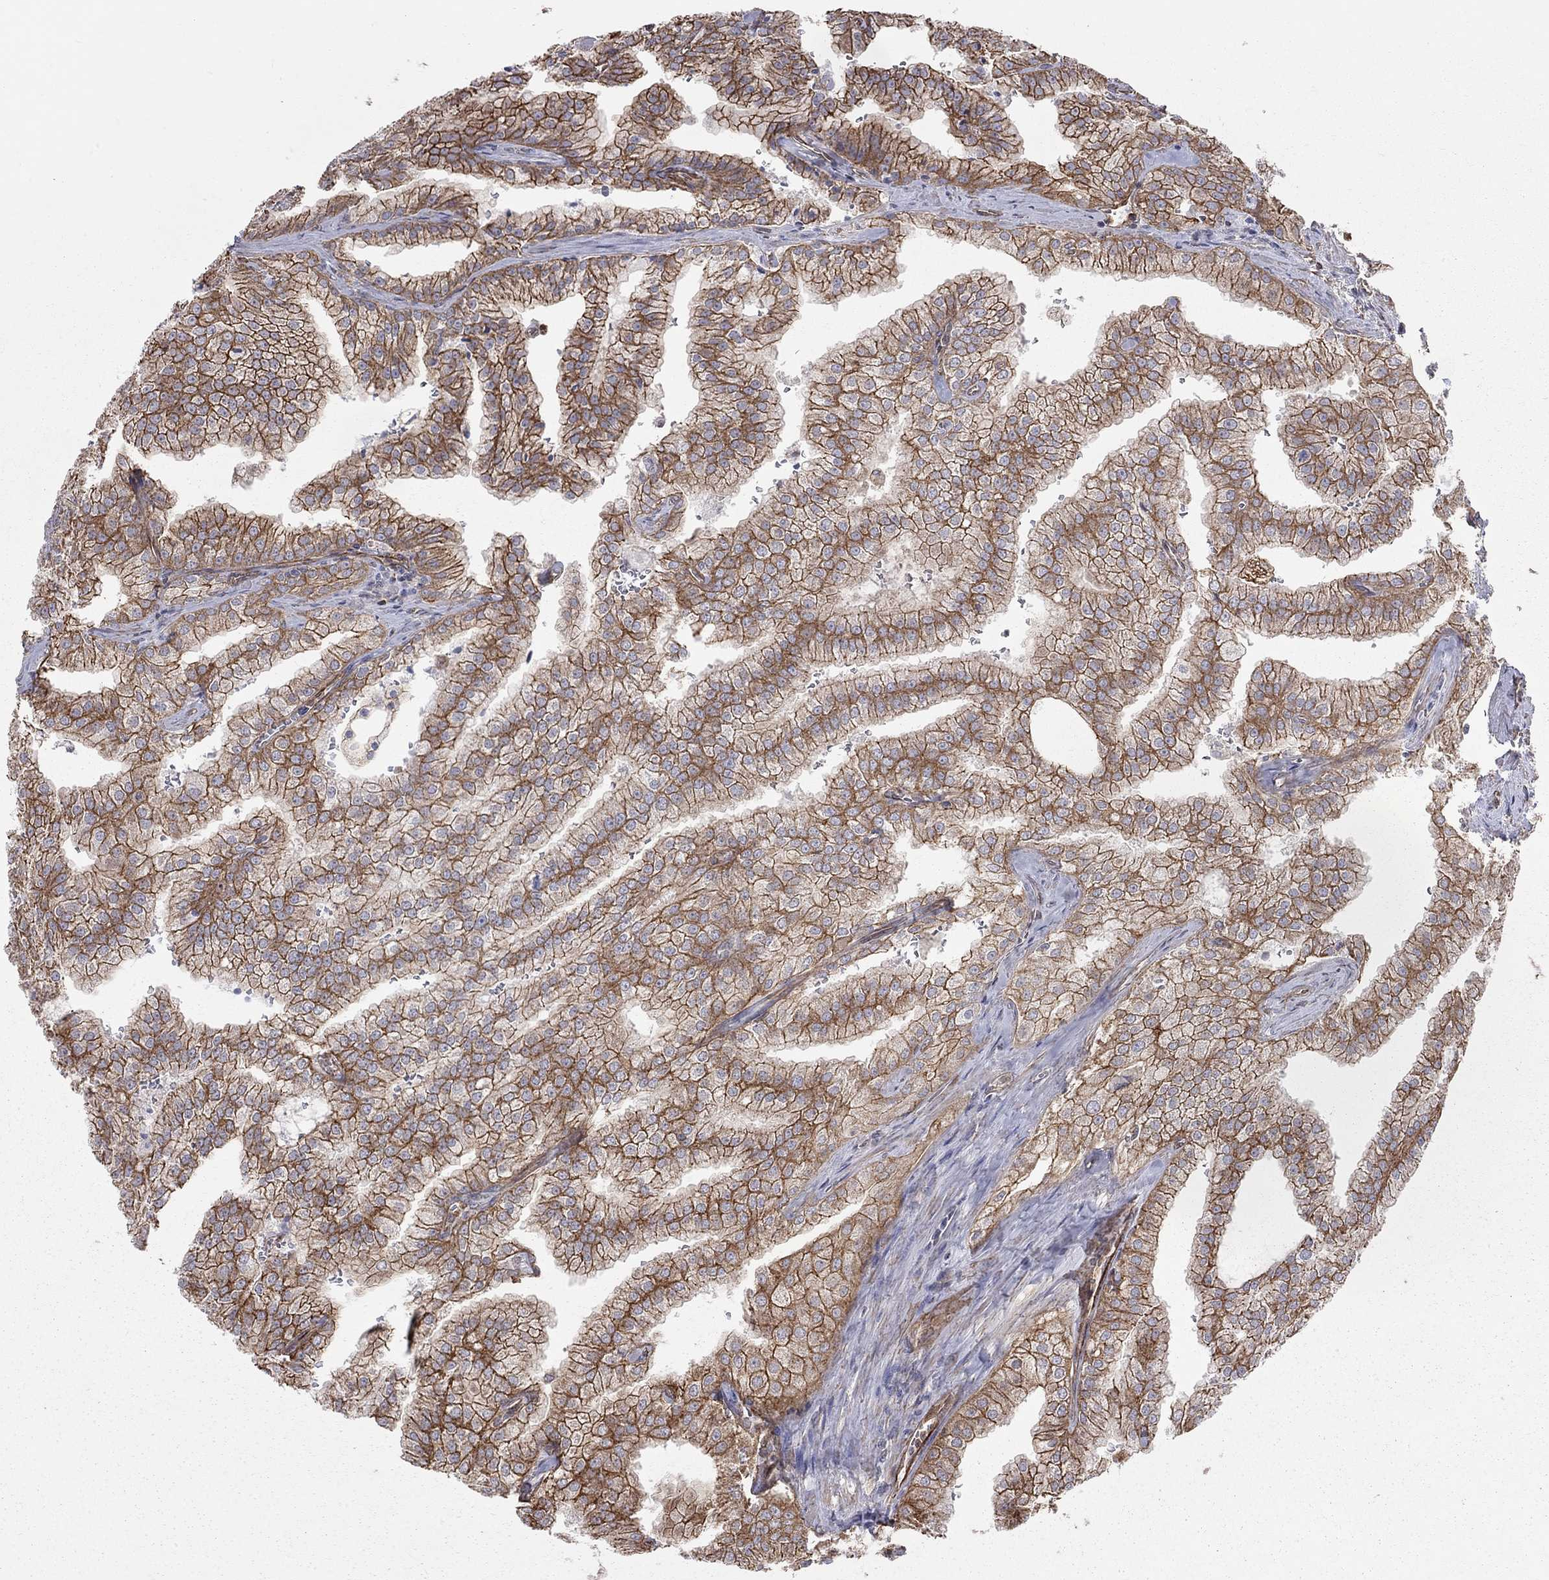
{"staining": {"intensity": "strong", "quantity": ">75%", "location": "cytoplasmic/membranous"}, "tissue": "prostate cancer", "cell_type": "Tumor cells", "image_type": "cancer", "snomed": [{"axis": "morphology", "description": "Adenocarcinoma, NOS"}, {"axis": "topography", "description": "Prostate"}], "caption": "Prostate cancer (adenocarcinoma) was stained to show a protein in brown. There is high levels of strong cytoplasmic/membranous staining in about >75% of tumor cells.", "gene": "BICDL2", "patient": {"sex": "male", "age": 70}}